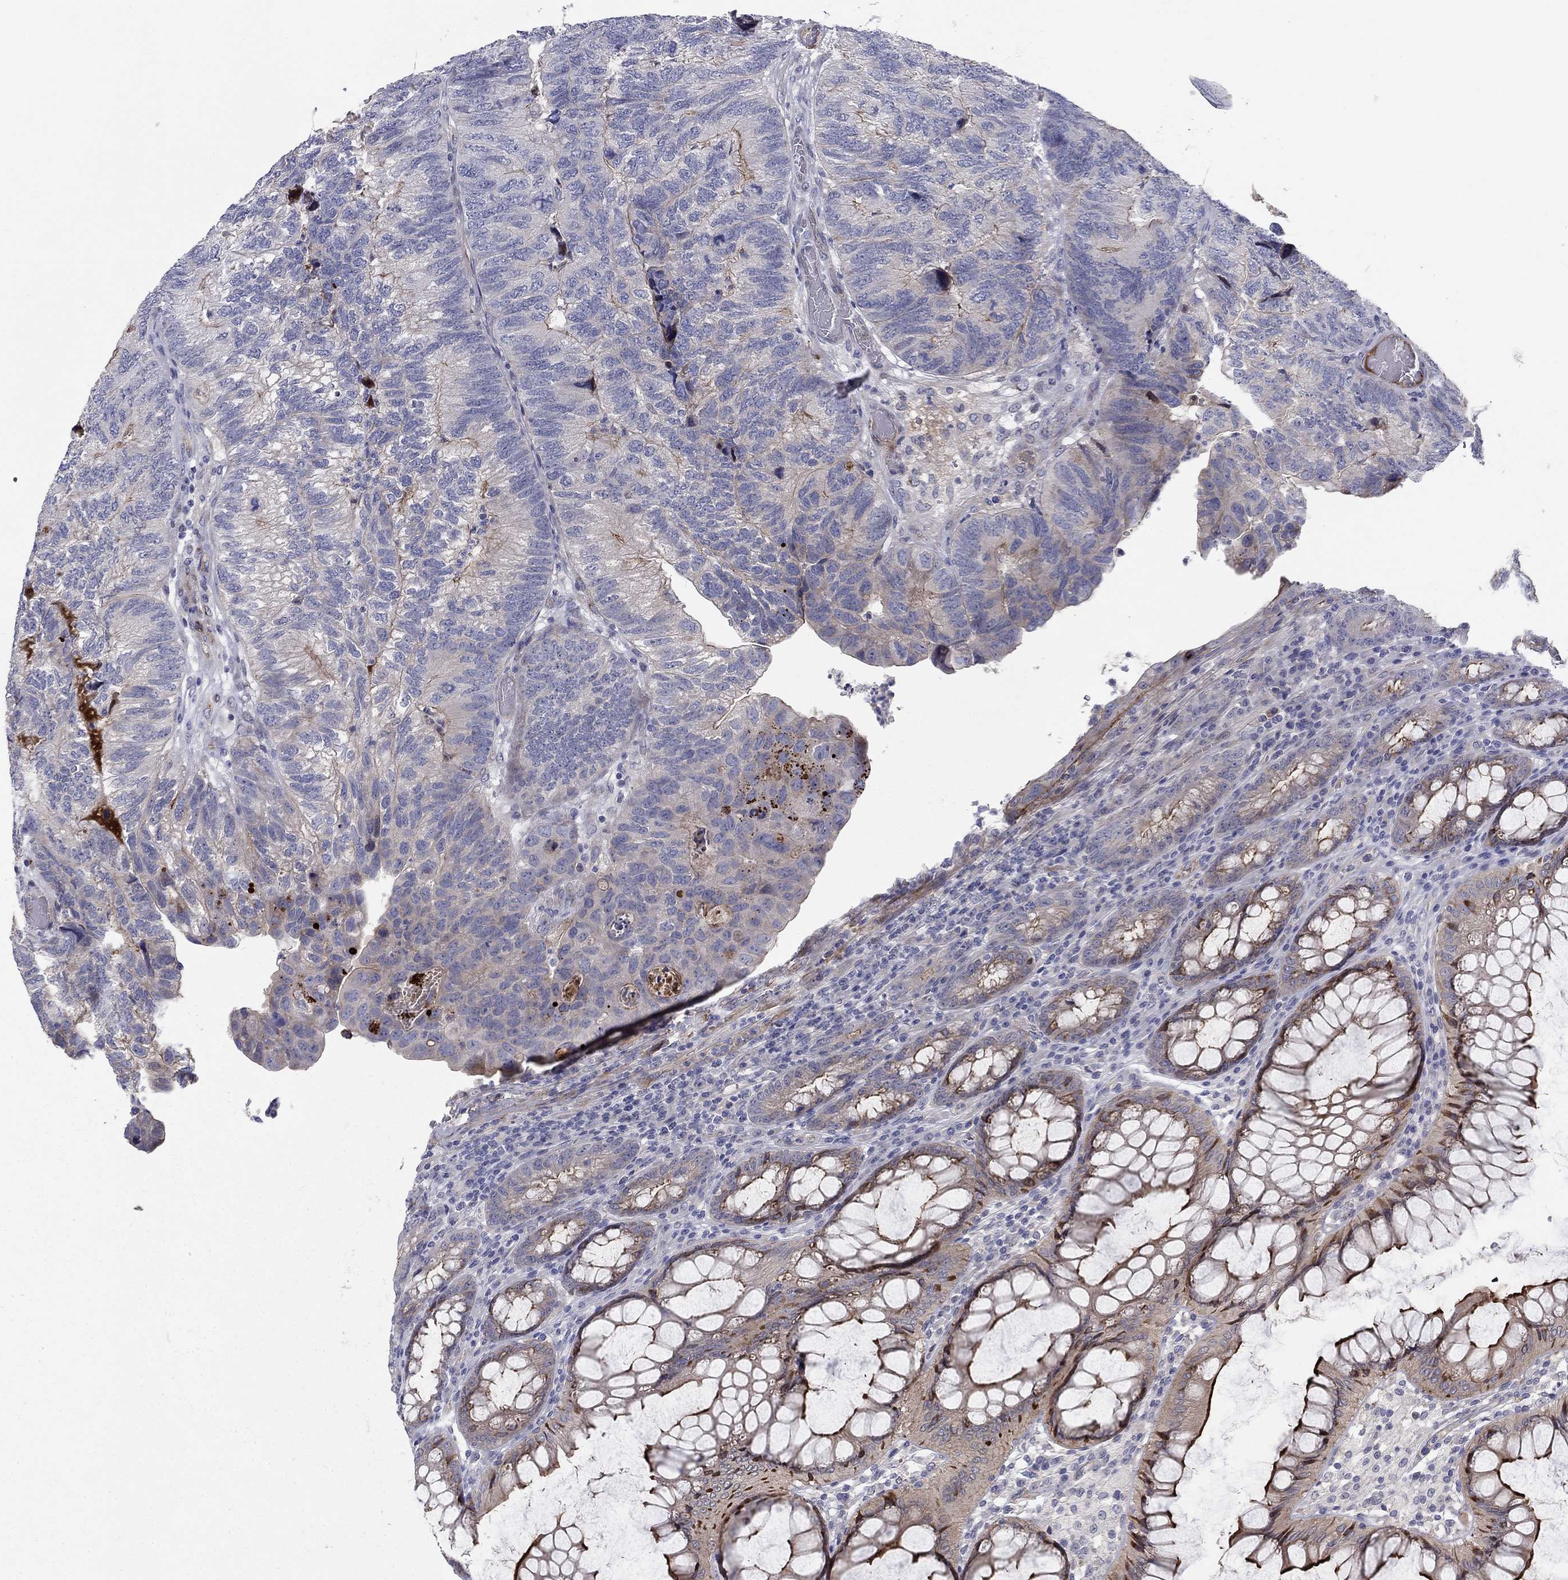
{"staining": {"intensity": "moderate", "quantity": "<25%", "location": "cytoplasmic/membranous"}, "tissue": "colorectal cancer", "cell_type": "Tumor cells", "image_type": "cancer", "snomed": [{"axis": "morphology", "description": "Adenocarcinoma, NOS"}, {"axis": "topography", "description": "Colon"}], "caption": "The histopathology image reveals a brown stain indicating the presence of a protein in the cytoplasmic/membranous of tumor cells in colorectal cancer (adenocarcinoma).", "gene": "SLC1A1", "patient": {"sex": "female", "age": 67}}